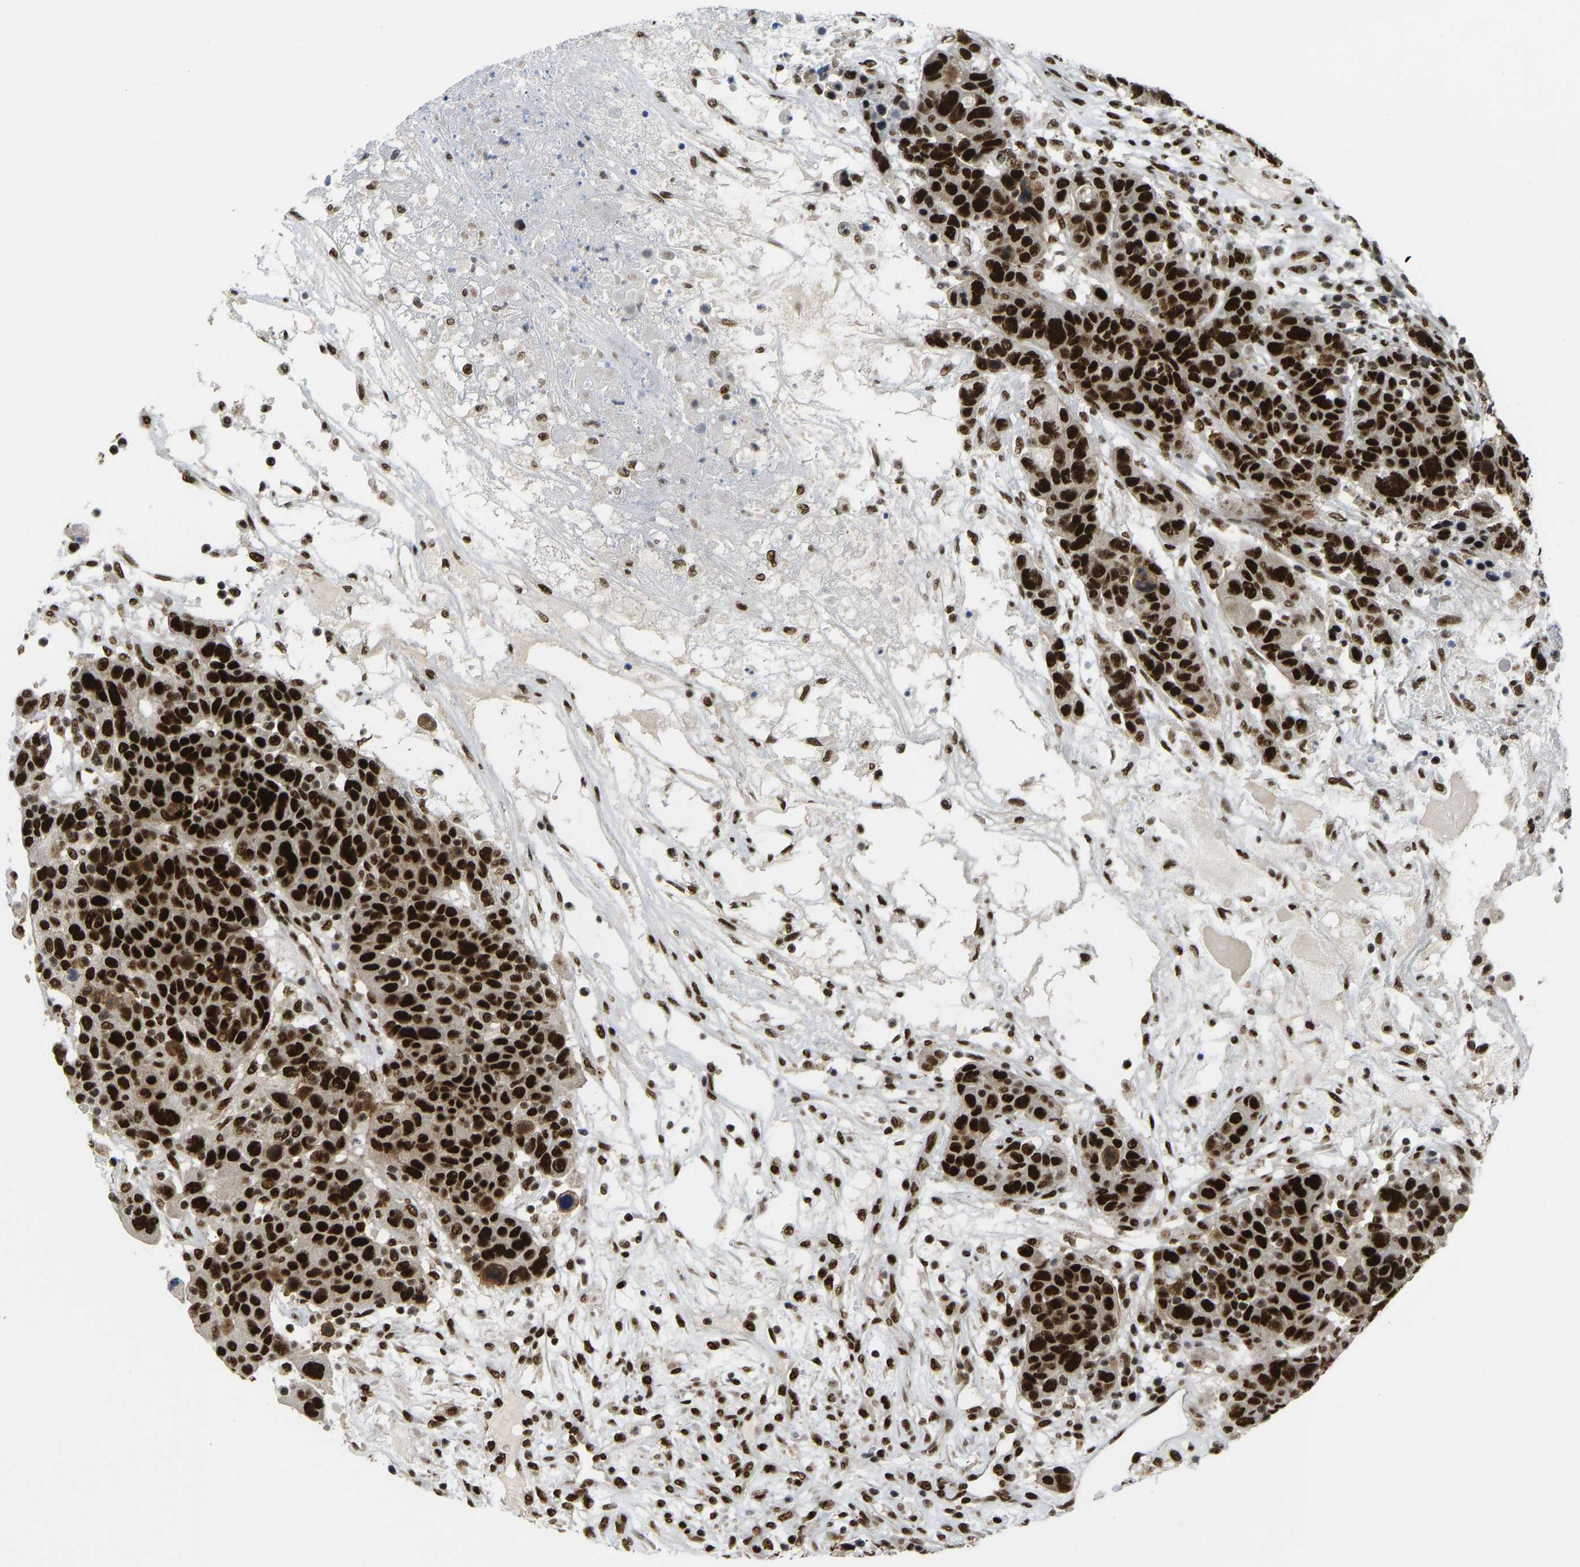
{"staining": {"intensity": "strong", "quantity": ">75%", "location": "nuclear"}, "tissue": "breast cancer", "cell_type": "Tumor cells", "image_type": "cancer", "snomed": [{"axis": "morphology", "description": "Duct carcinoma"}, {"axis": "topography", "description": "Breast"}], "caption": "Approximately >75% of tumor cells in infiltrating ductal carcinoma (breast) show strong nuclear protein expression as visualized by brown immunohistochemical staining.", "gene": "FOXK1", "patient": {"sex": "female", "age": 37}}